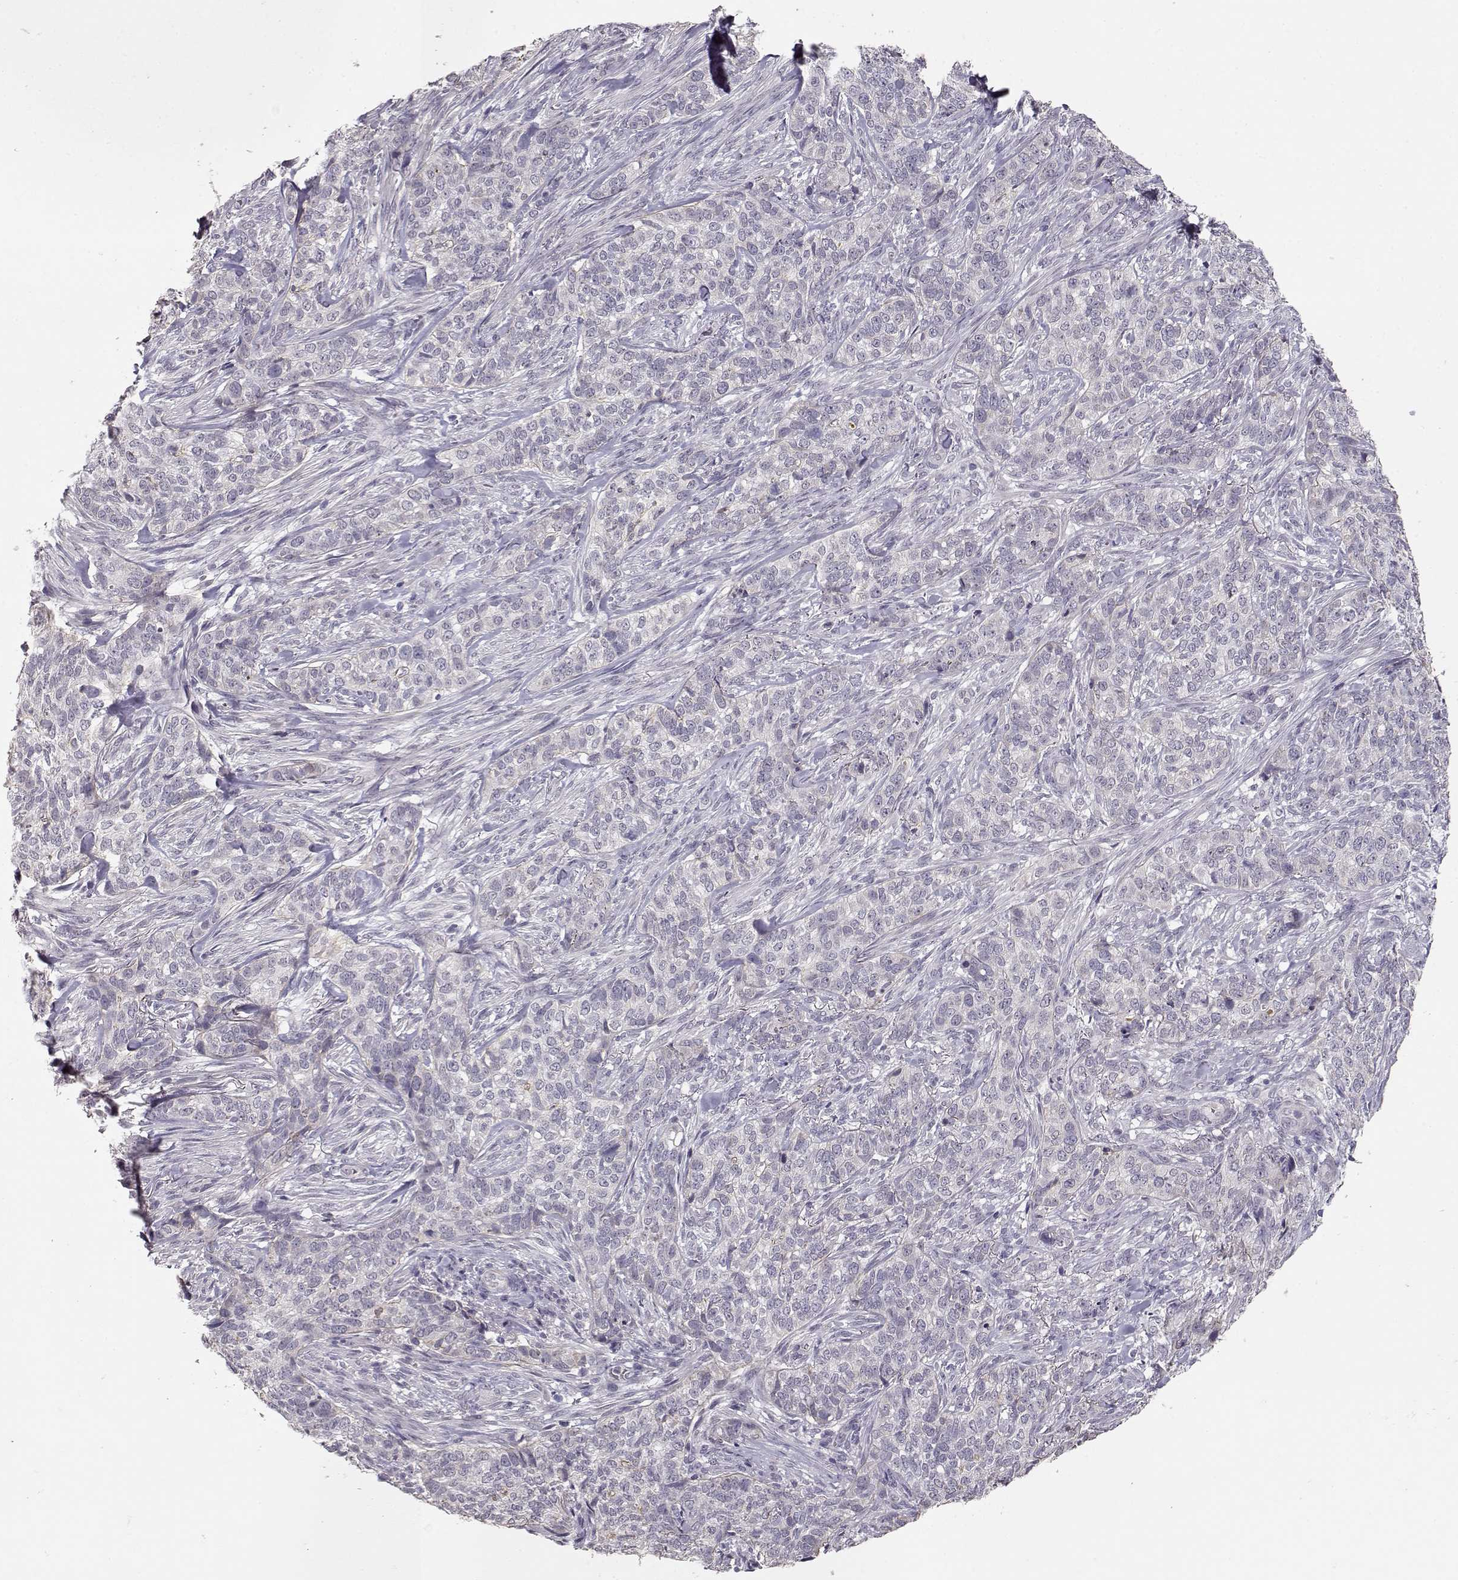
{"staining": {"intensity": "negative", "quantity": "none", "location": "none"}, "tissue": "skin cancer", "cell_type": "Tumor cells", "image_type": "cancer", "snomed": [{"axis": "morphology", "description": "Basal cell carcinoma"}, {"axis": "topography", "description": "Skin"}], "caption": "High power microscopy histopathology image of an IHC histopathology image of skin basal cell carcinoma, revealing no significant positivity in tumor cells.", "gene": "LAMA5", "patient": {"sex": "female", "age": 69}}